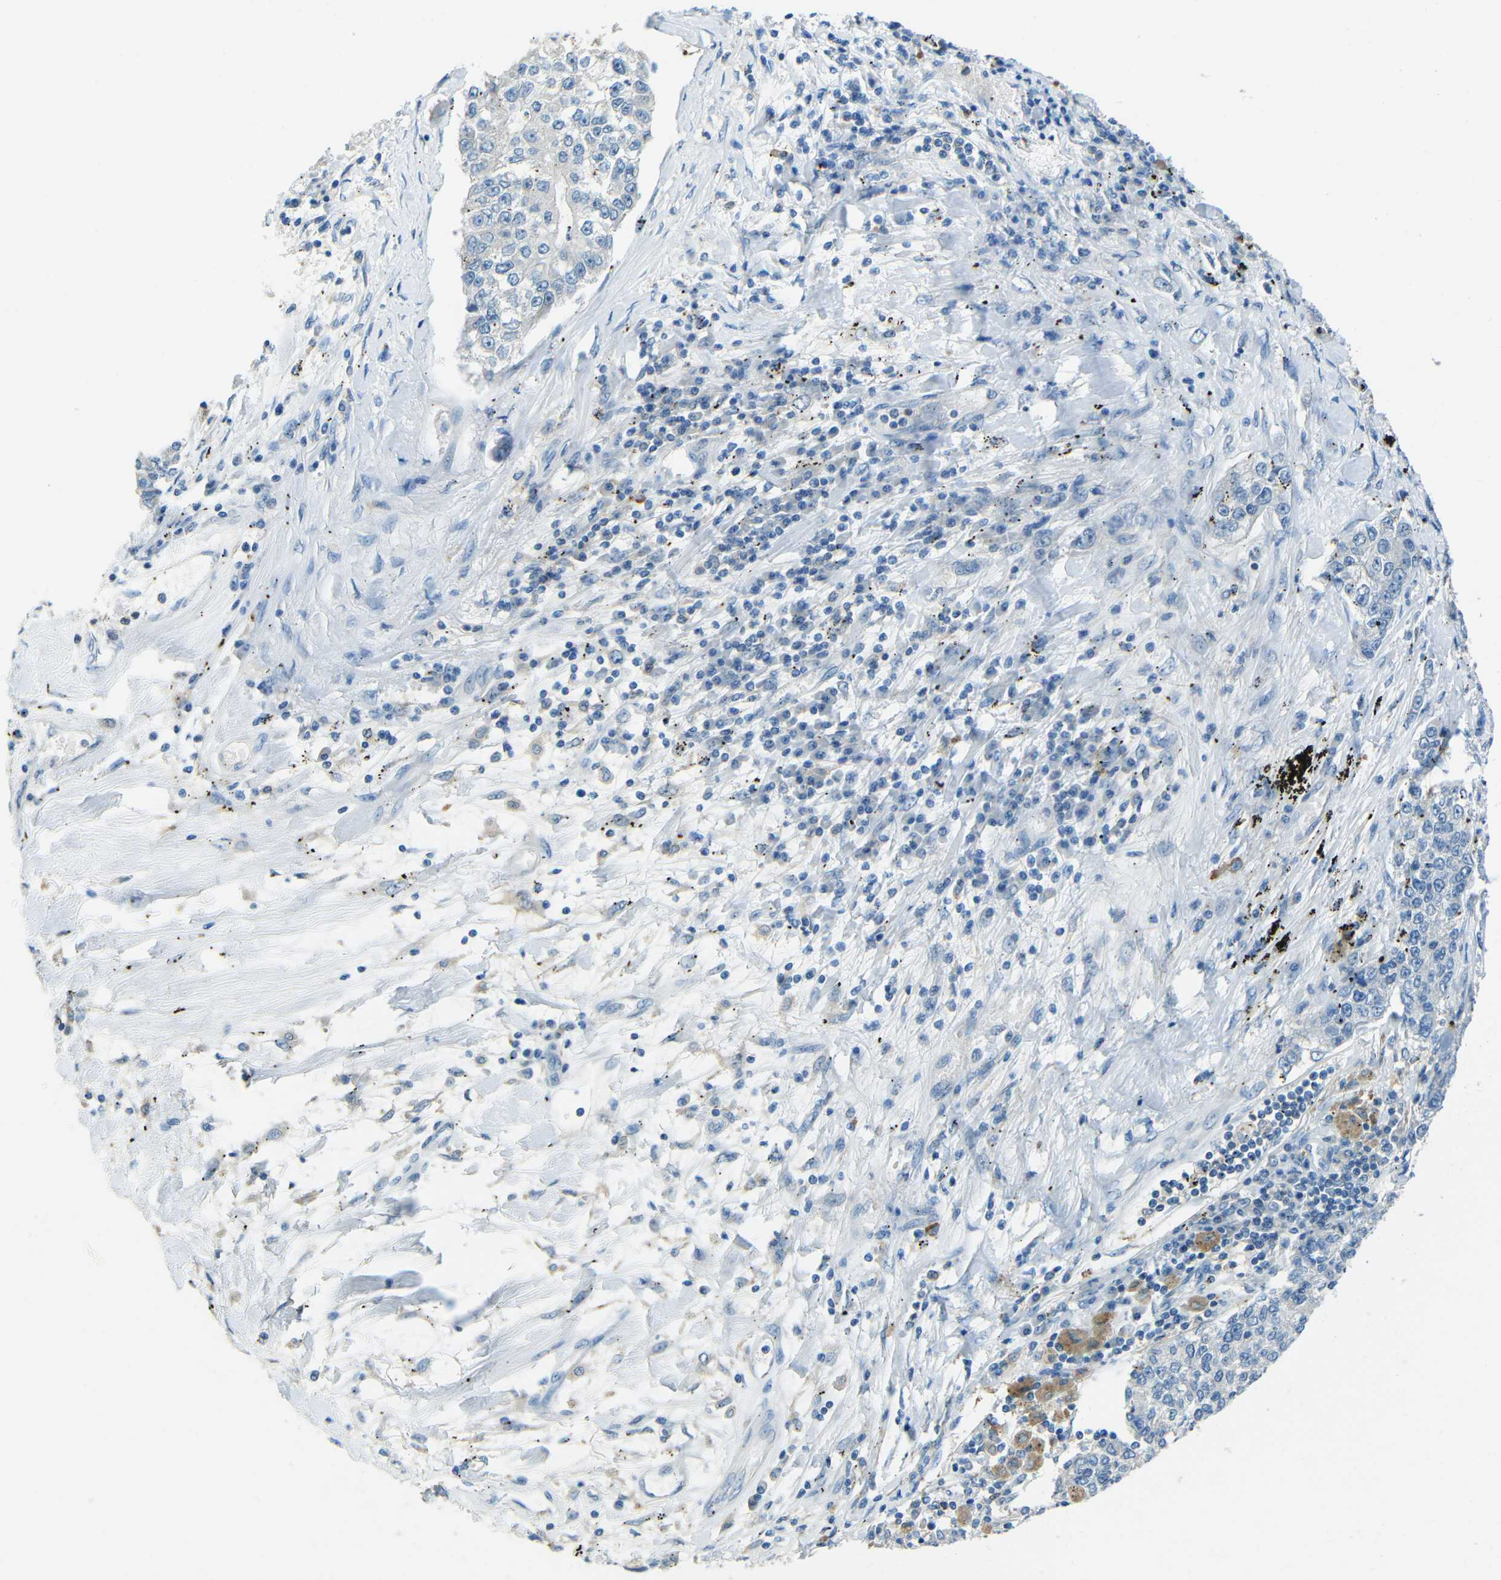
{"staining": {"intensity": "negative", "quantity": "none", "location": "none"}, "tissue": "lung cancer", "cell_type": "Tumor cells", "image_type": "cancer", "snomed": [{"axis": "morphology", "description": "Adenocarcinoma, NOS"}, {"axis": "topography", "description": "Lung"}], "caption": "High power microscopy image of an immunohistochemistry (IHC) micrograph of lung adenocarcinoma, revealing no significant positivity in tumor cells.", "gene": "CYP26B1", "patient": {"sex": "male", "age": 49}}